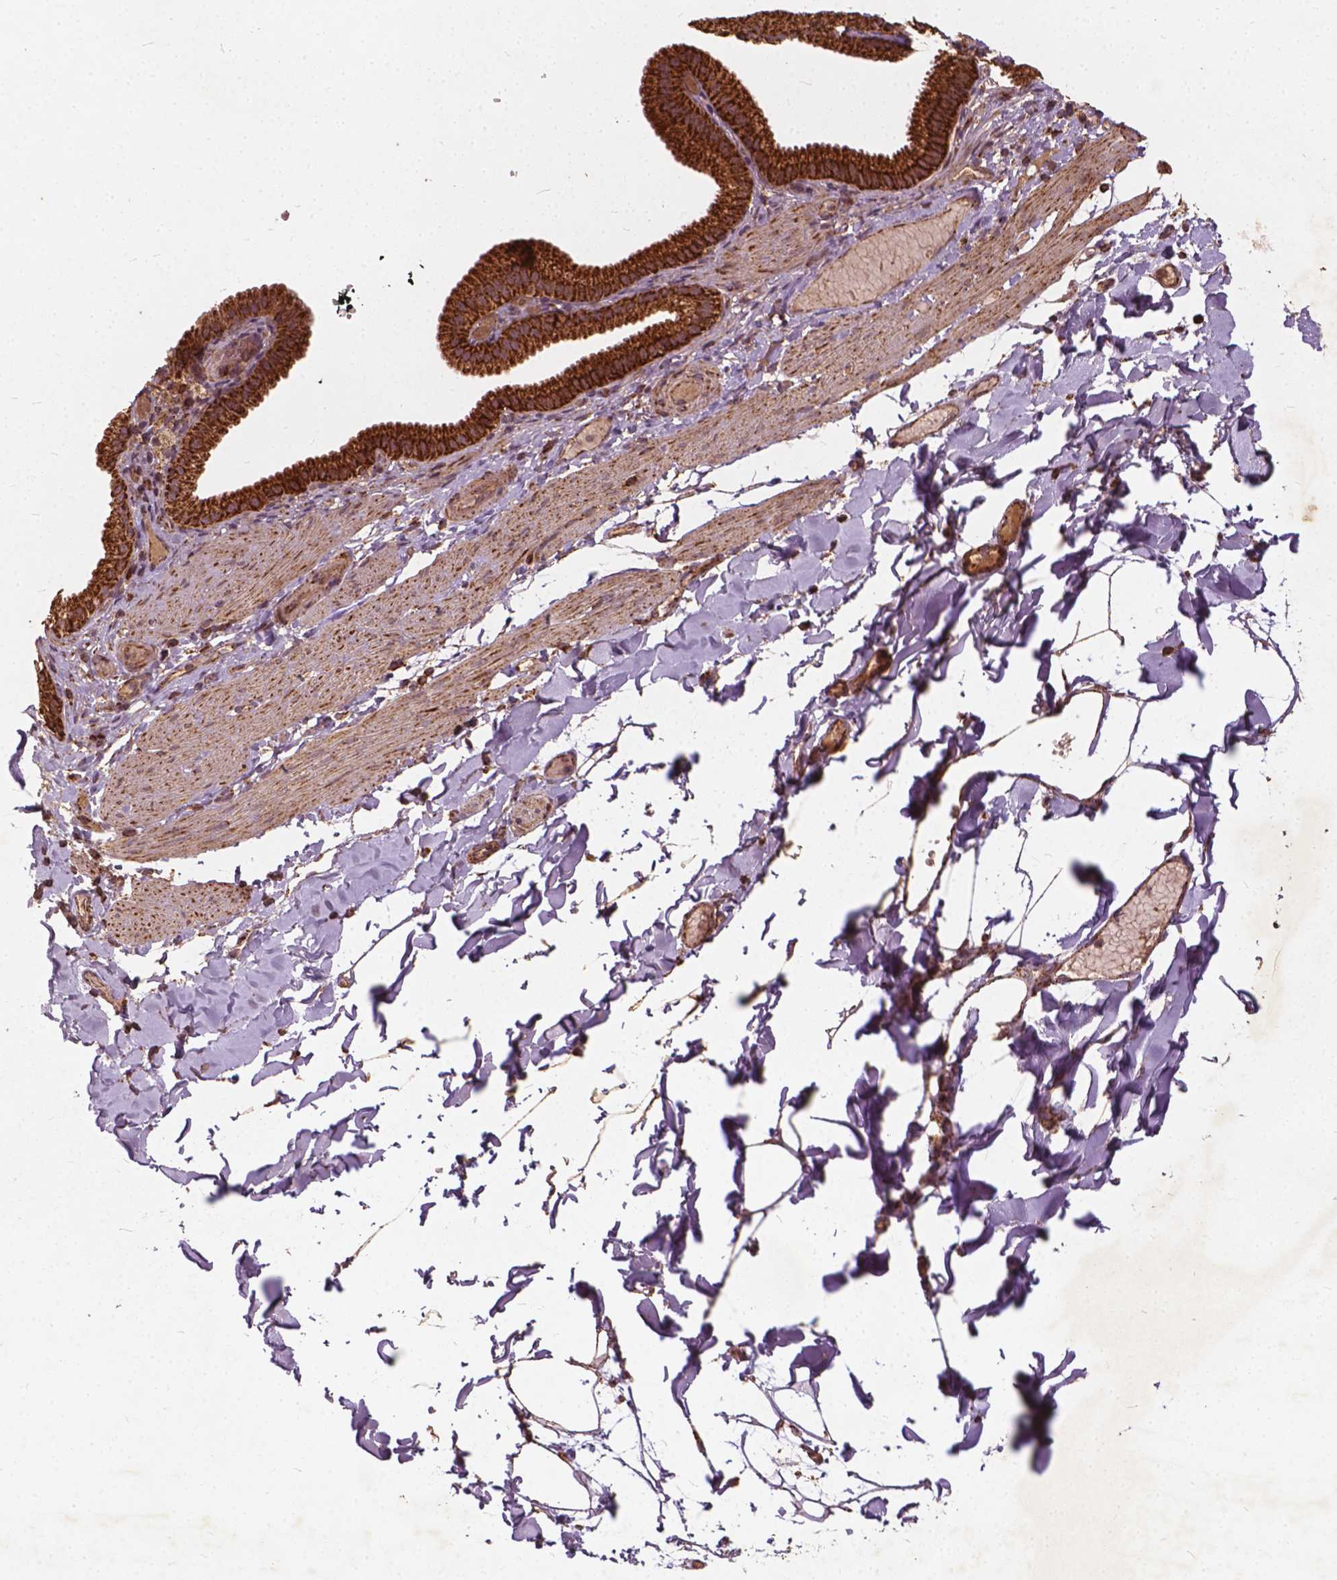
{"staining": {"intensity": "moderate", "quantity": ">75%", "location": "cytoplasmic/membranous"}, "tissue": "adipose tissue", "cell_type": "Adipocytes", "image_type": "normal", "snomed": [{"axis": "morphology", "description": "Normal tissue, NOS"}, {"axis": "topography", "description": "Gallbladder"}, {"axis": "topography", "description": "Peripheral nerve tissue"}], "caption": "A histopathology image of adipose tissue stained for a protein exhibits moderate cytoplasmic/membranous brown staining in adipocytes.", "gene": "UBXN2A", "patient": {"sex": "female", "age": 45}}